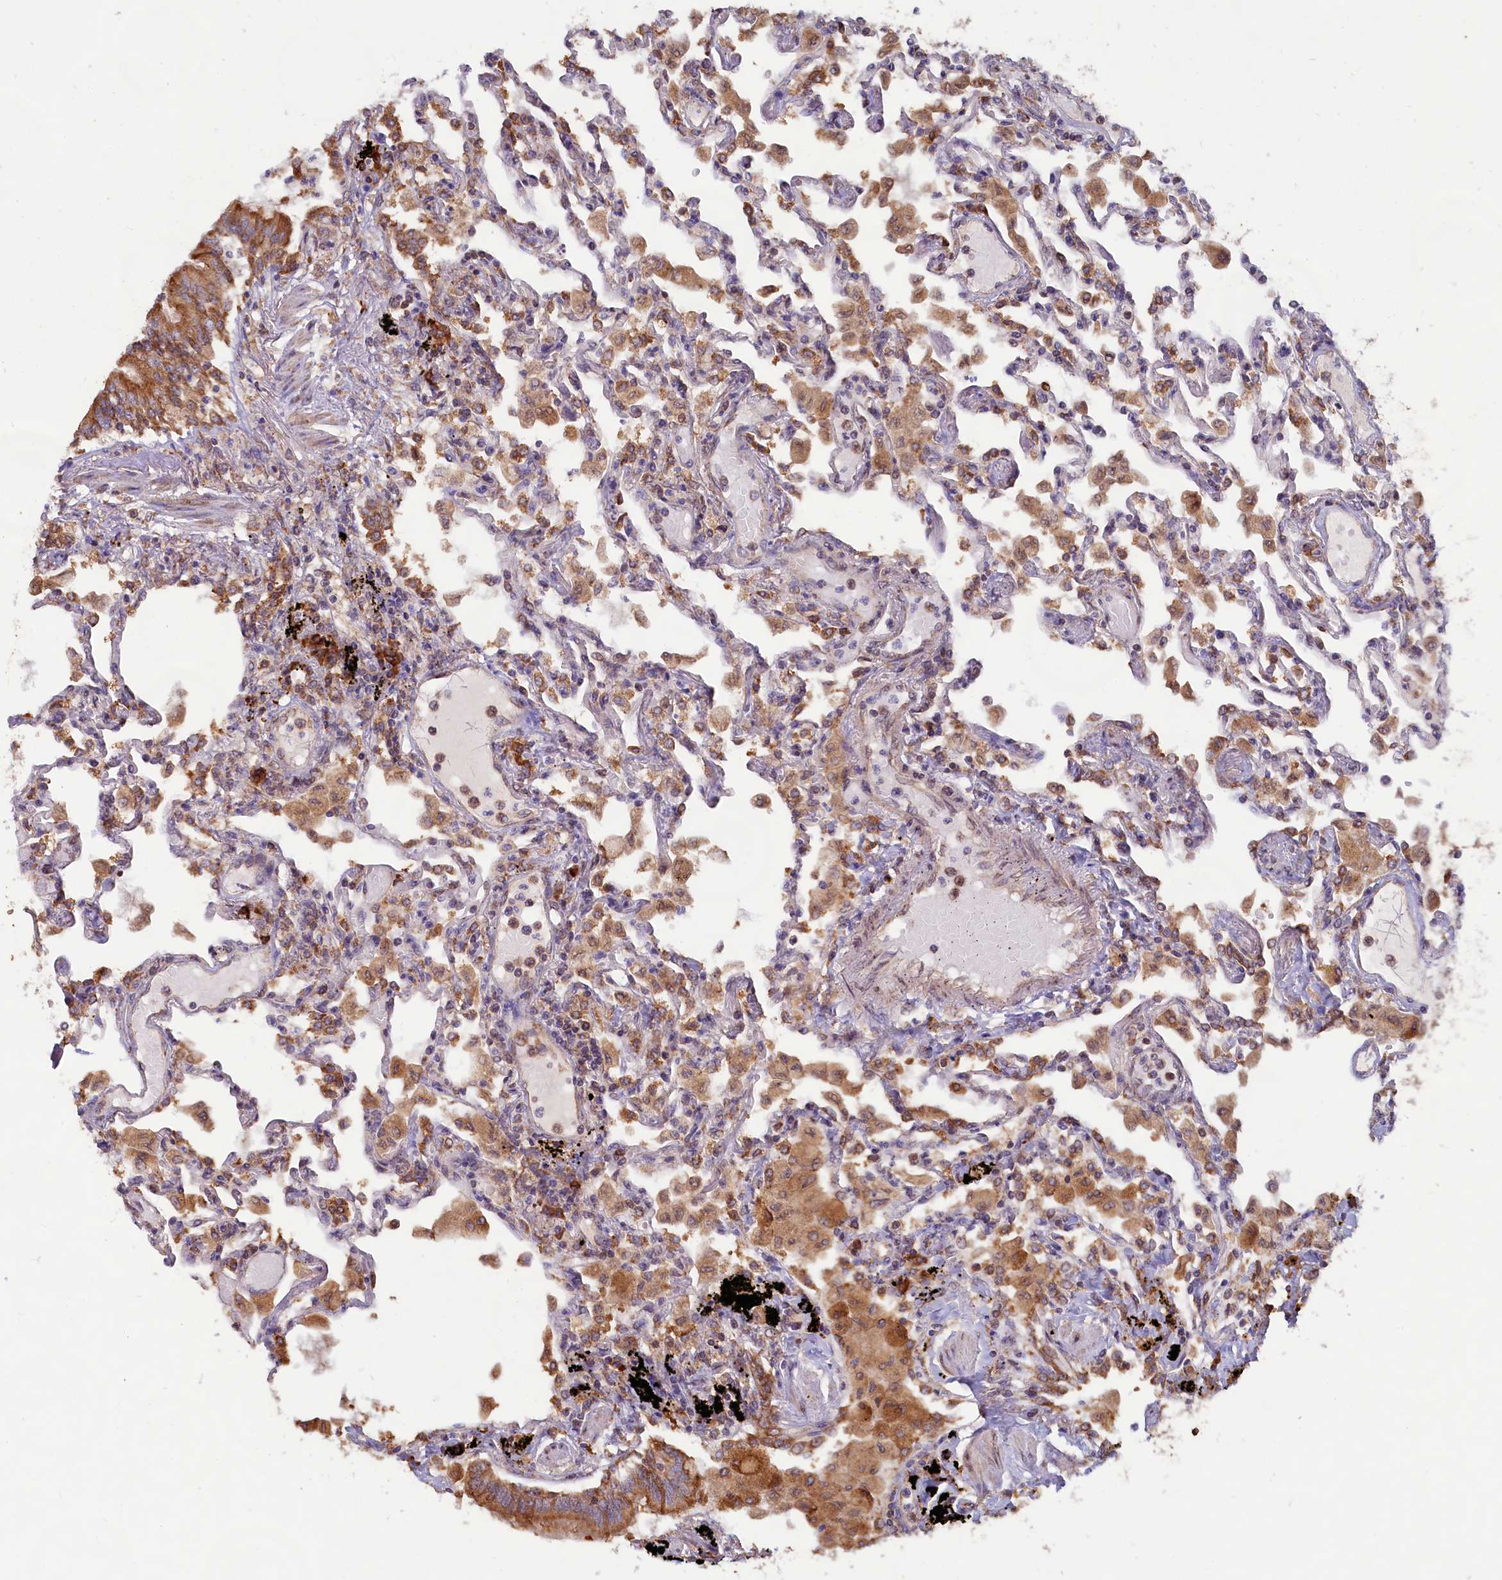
{"staining": {"intensity": "strong", "quantity": "25%-75%", "location": "cytoplasmic/membranous"}, "tissue": "lung", "cell_type": "Alveolar cells", "image_type": "normal", "snomed": [{"axis": "morphology", "description": "Normal tissue, NOS"}, {"axis": "topography", "description": "Bronchus"}, {"axis": "topography", "description": "Lung"}], "caption": "Alveolar cells reveal high levels of strong cytoplasmic/membranous expression in about 25%-75% of cells in benign lung.", "gene": "TBC1D19", "patient": {"sex": "female", "age": 49}}